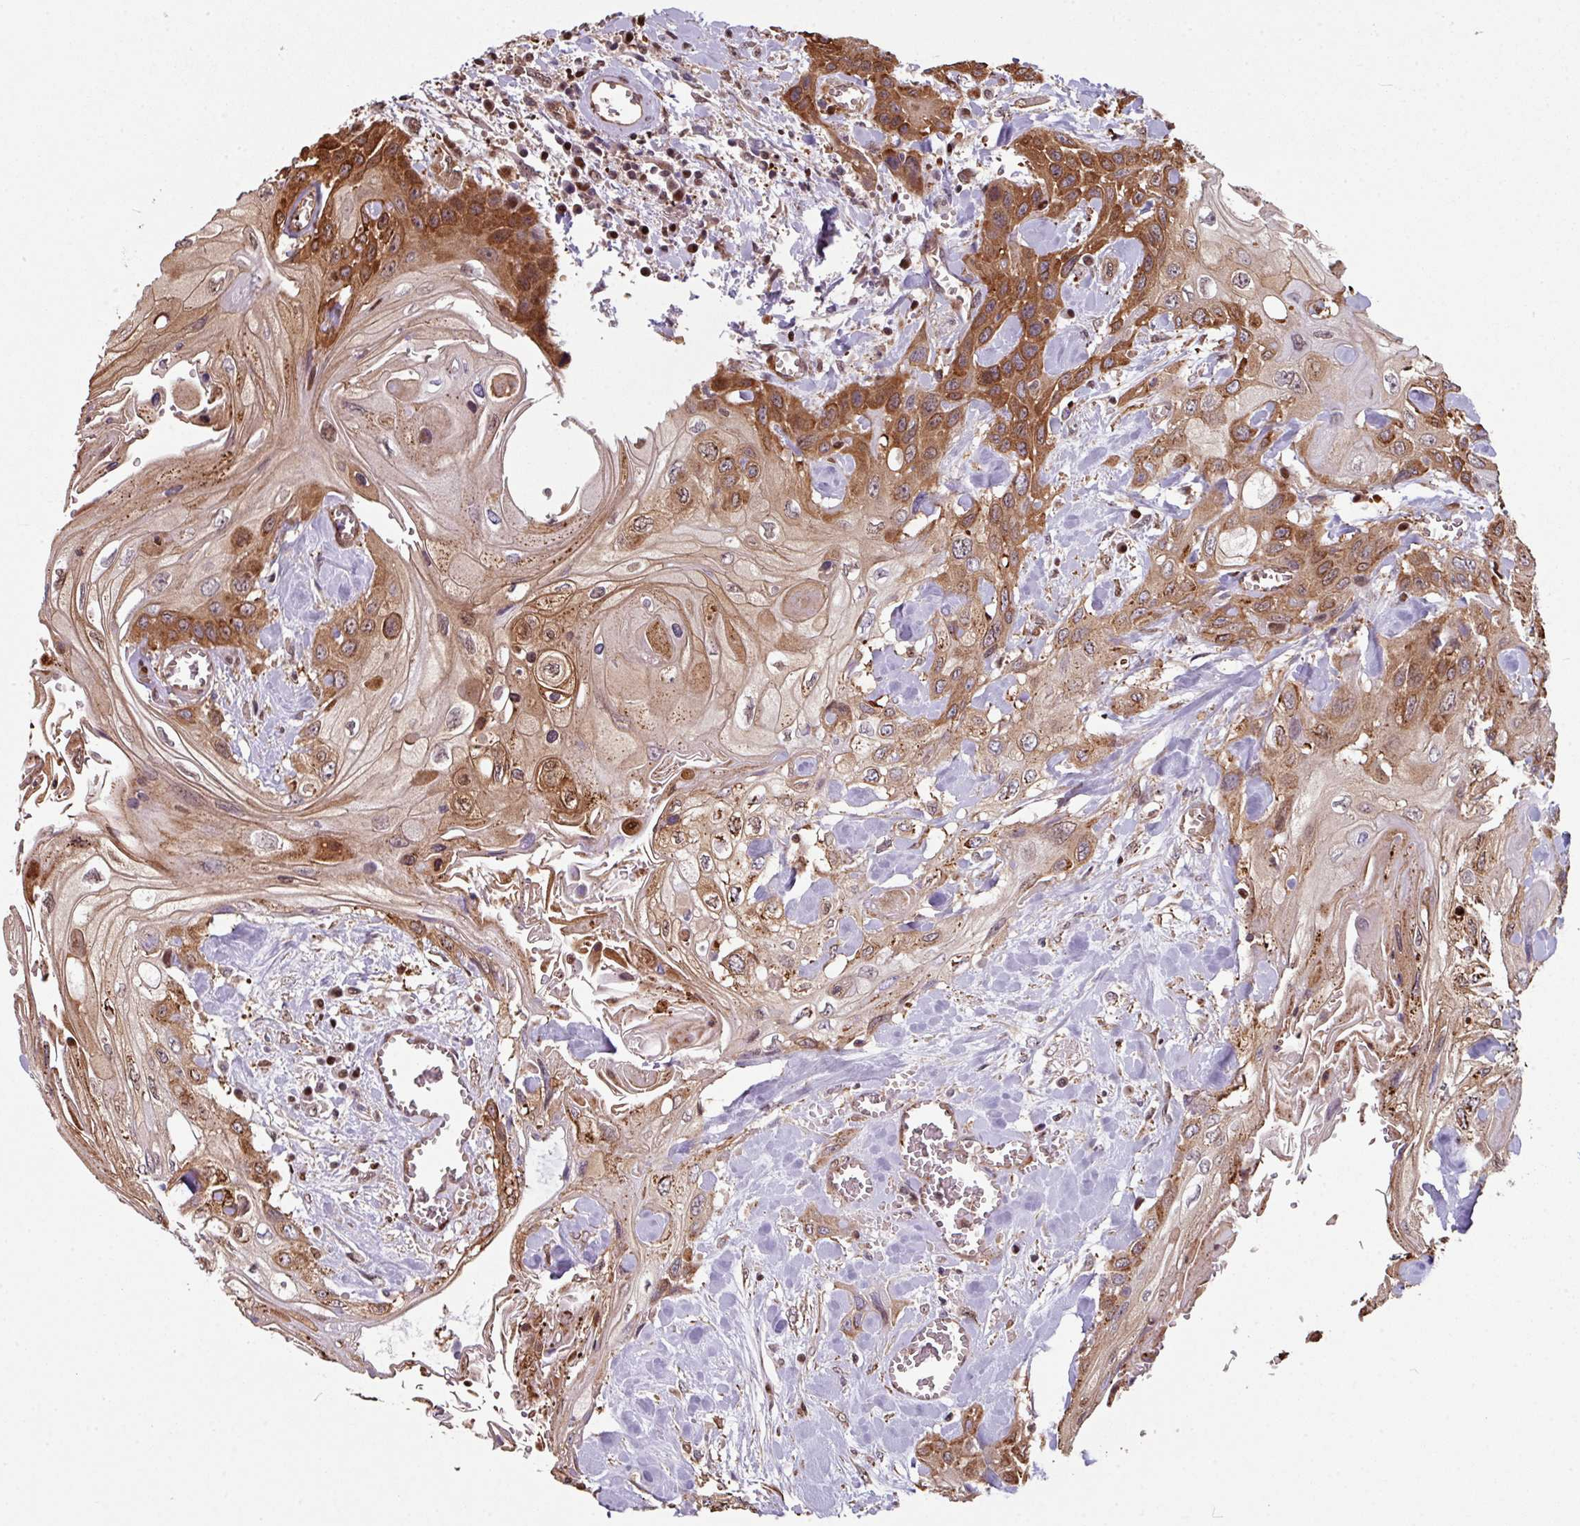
{"staining": {"intensity": "strong", "quantity": "25%-75%", "location": "cytoplasmic/membranous"}, "tissue": "head and neck cancer", "cell_type": "Tumor cells", "image_type": "cancer", "snomed": [{"axis": "morphology", "description": "Squamous cell carcinoma, NOS"}, {"axis": "topography", "description": "Head-Neck"}], "caption": "This is an image of immunohistochemistry (IHC) staining of head and neck squamous cell carcinoma, which shows strong staining in the cytoplasmic/membranous of tumor cells.", "gene": "ANO9", "patient": {"sex": "female", "age": 43}}